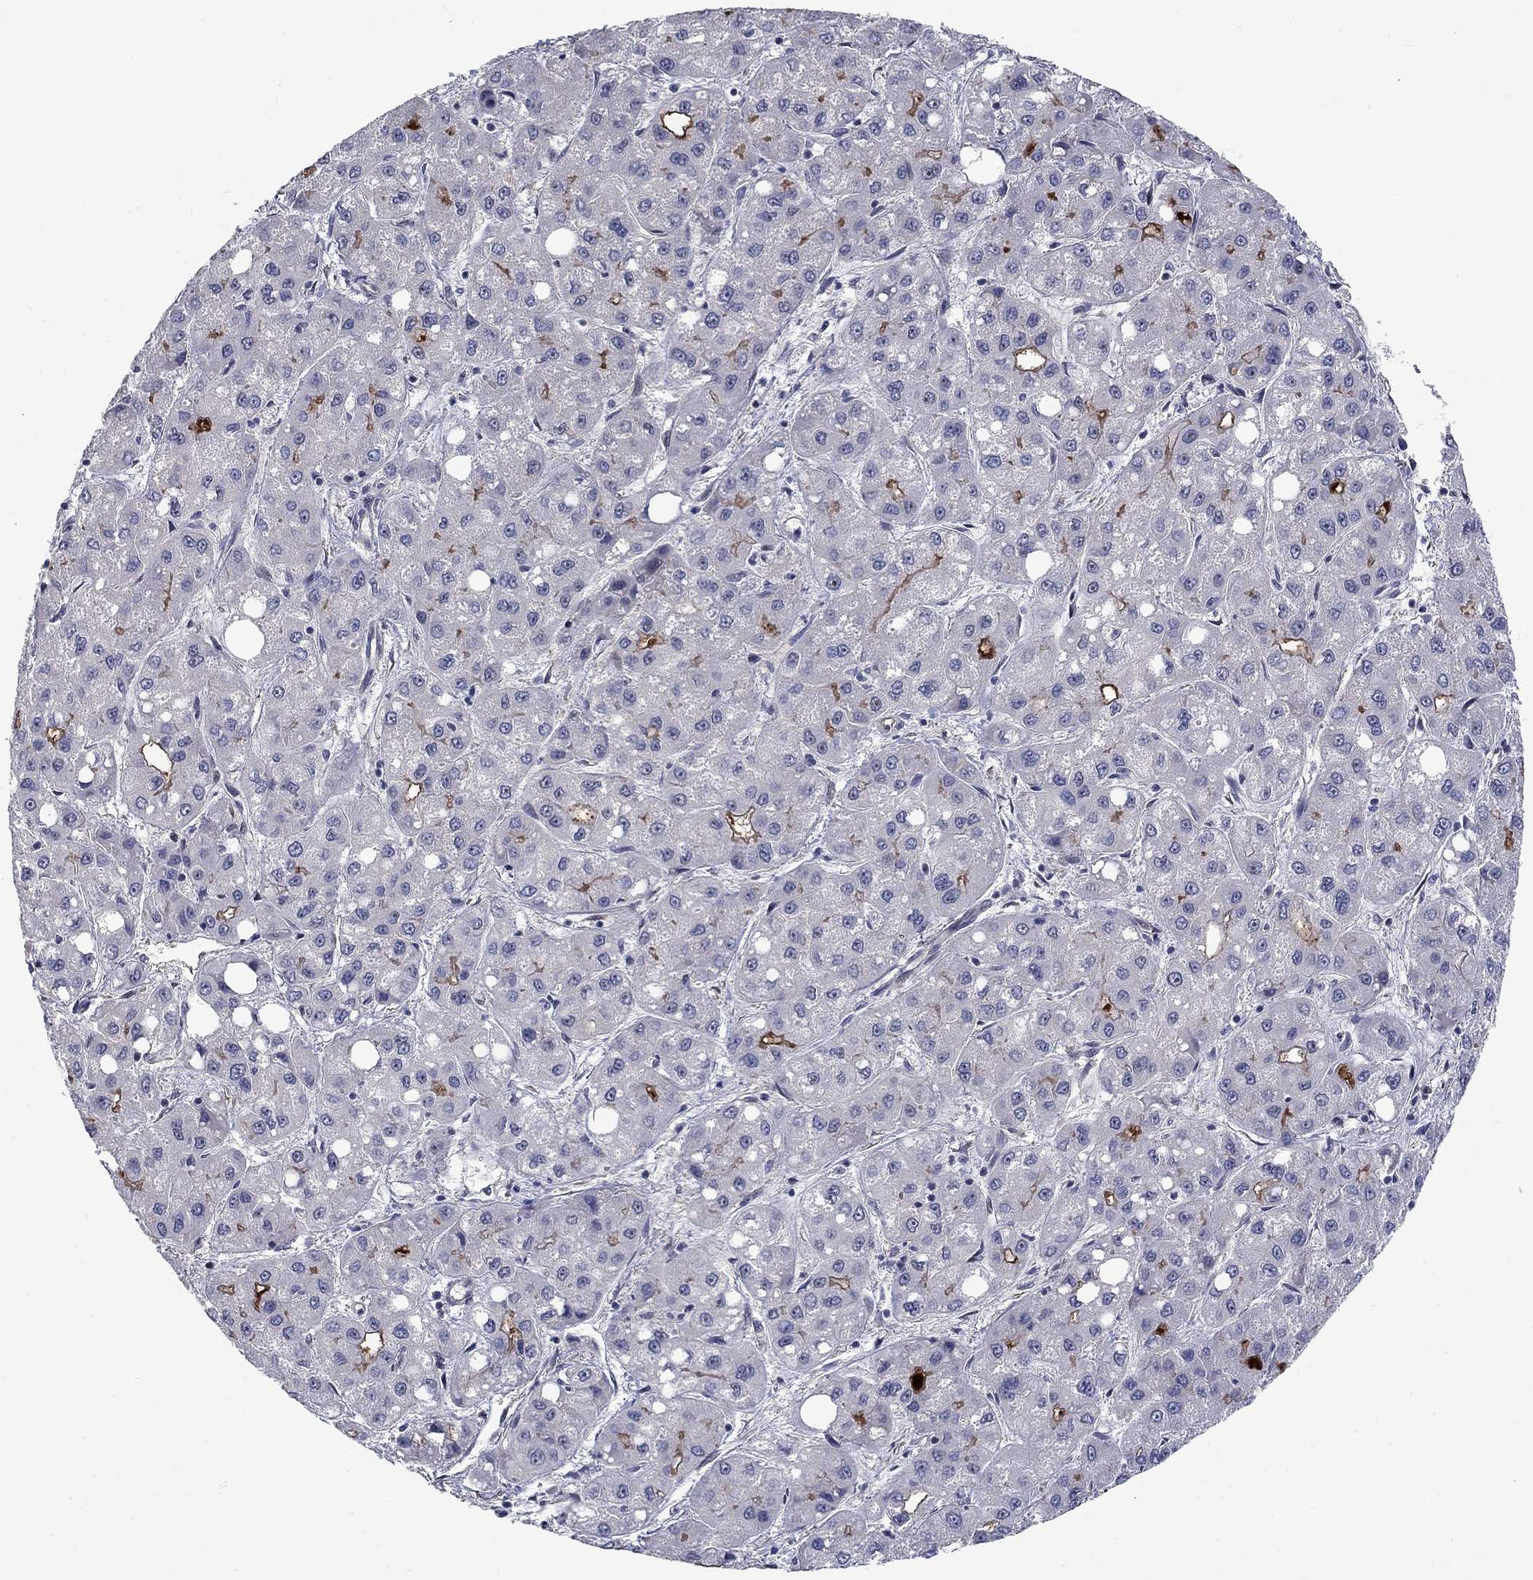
{"staining": {"intensity": "strong", "quantity": "<25%", "location": "cytoplasmic/membranous"}, "tissue": "liver cancer", "cell_type": "Tumor cells", "image_type": "cancer", "snomed": [{"axis": "morphology", "description": "Carcinoma, Hepatocellular, NOS"}, {"axis": "topography", "description": "Liver"}], "caption": "Protein expression analysis of human liver hepatocellular carcinoma reveals strong cytoplasmic/membranous positivity in about <25% of tumor cells.", "gene": "SLC1A1", "patient": {"sex": "male", "age": 73}}